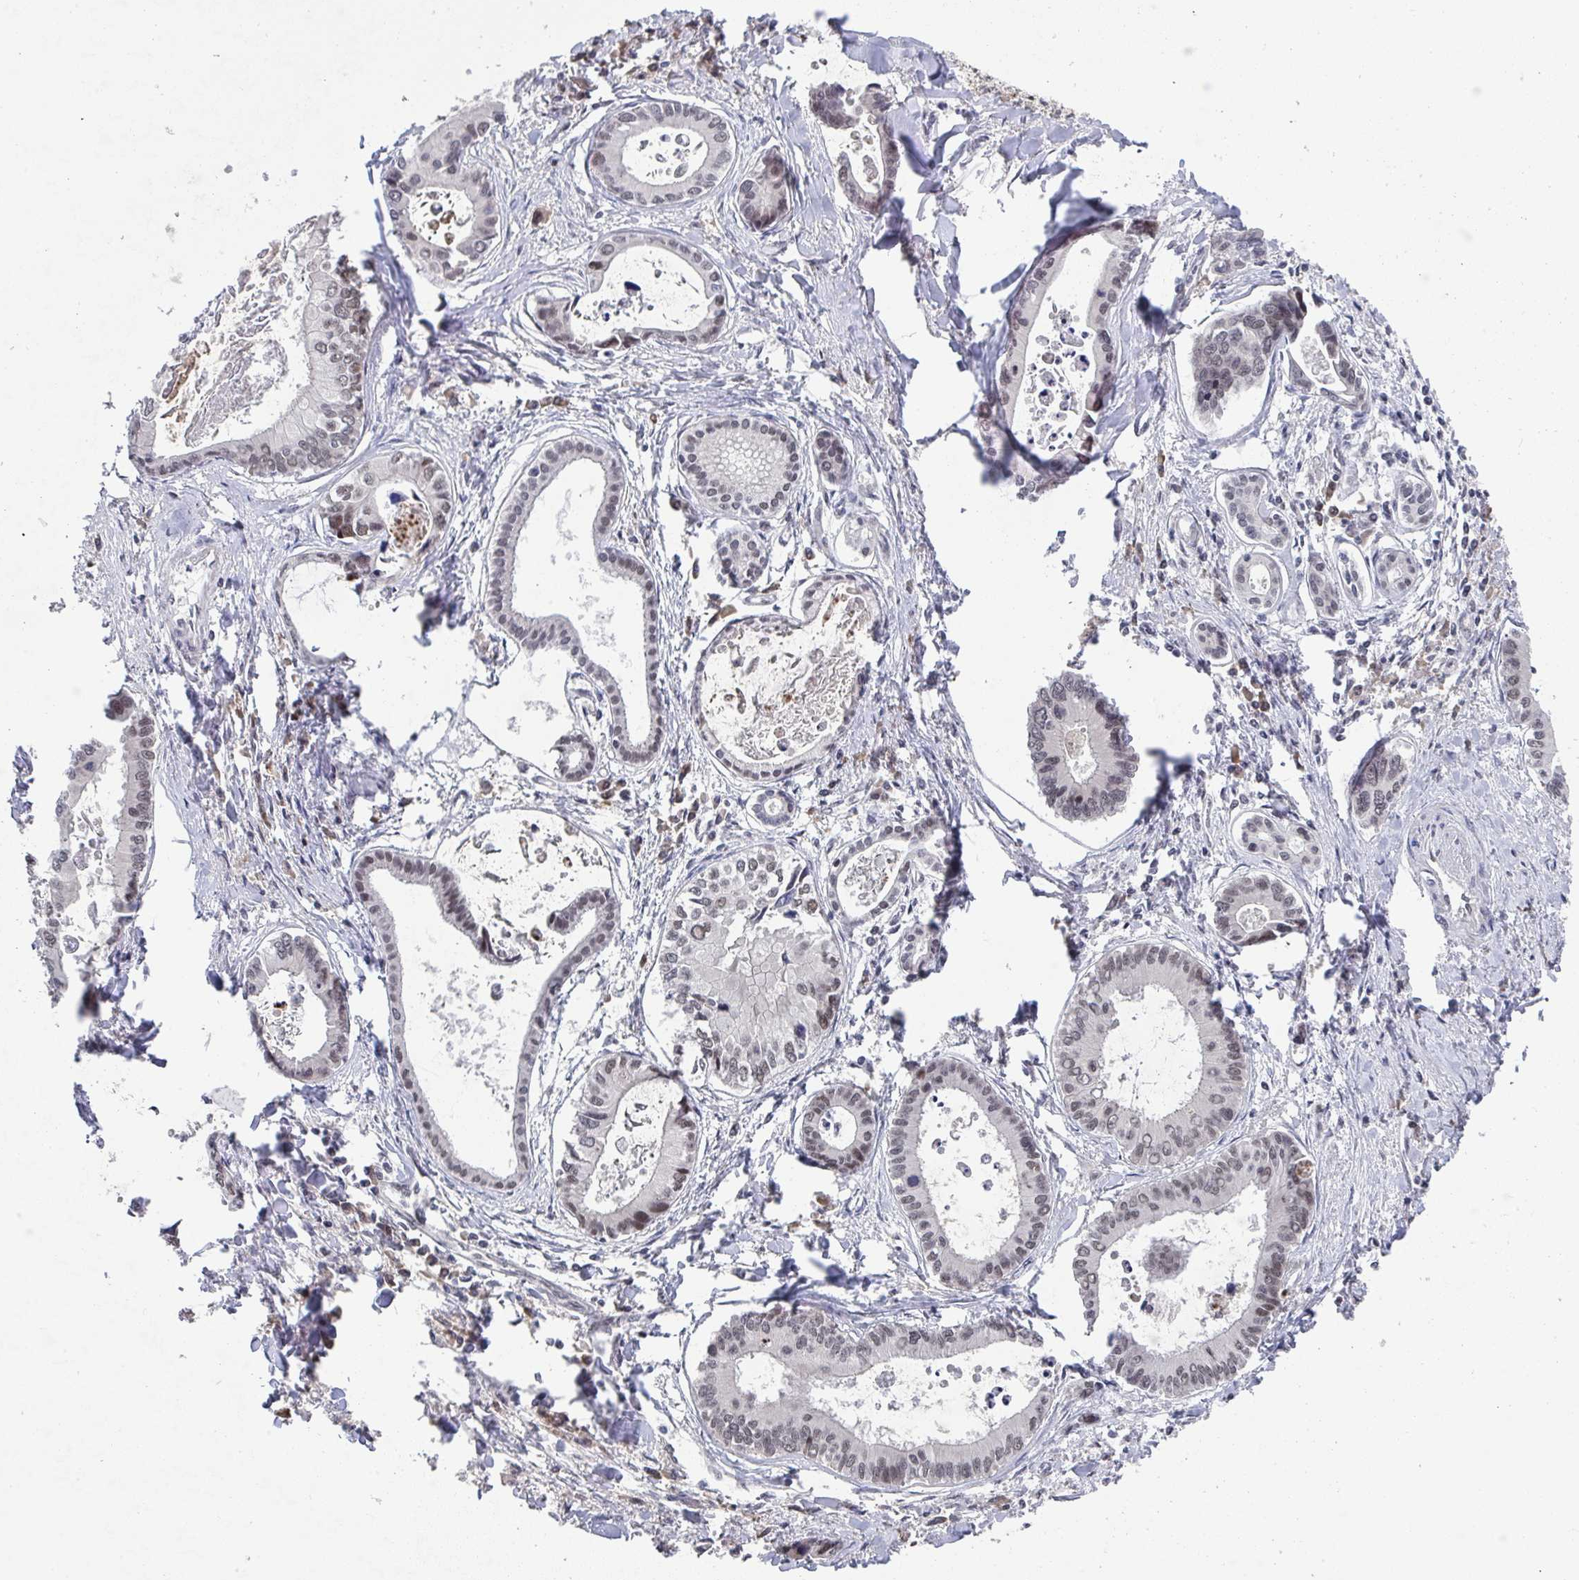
{"staining": {"intensity": "weak", "quantity": ">75%", "location": "nuclear"}, "tissue": "liver cancer", "cell_type": "Tumor cells", "image_type": "cancer", "snomed": [{"axis": "morphology", "description": "Cholangiocarcinoma"}, {"axis": "topography", "description": "Liver"}], "caption": "An IHC histopathology image of tumor tissue is shown. Protein staining in brown highlights weak nuclear positivity in cholangiocarcinoma (liver) within tumor cells.", "gene": "JMJD1C", "patient": {"sex": "male", "age": 66}}